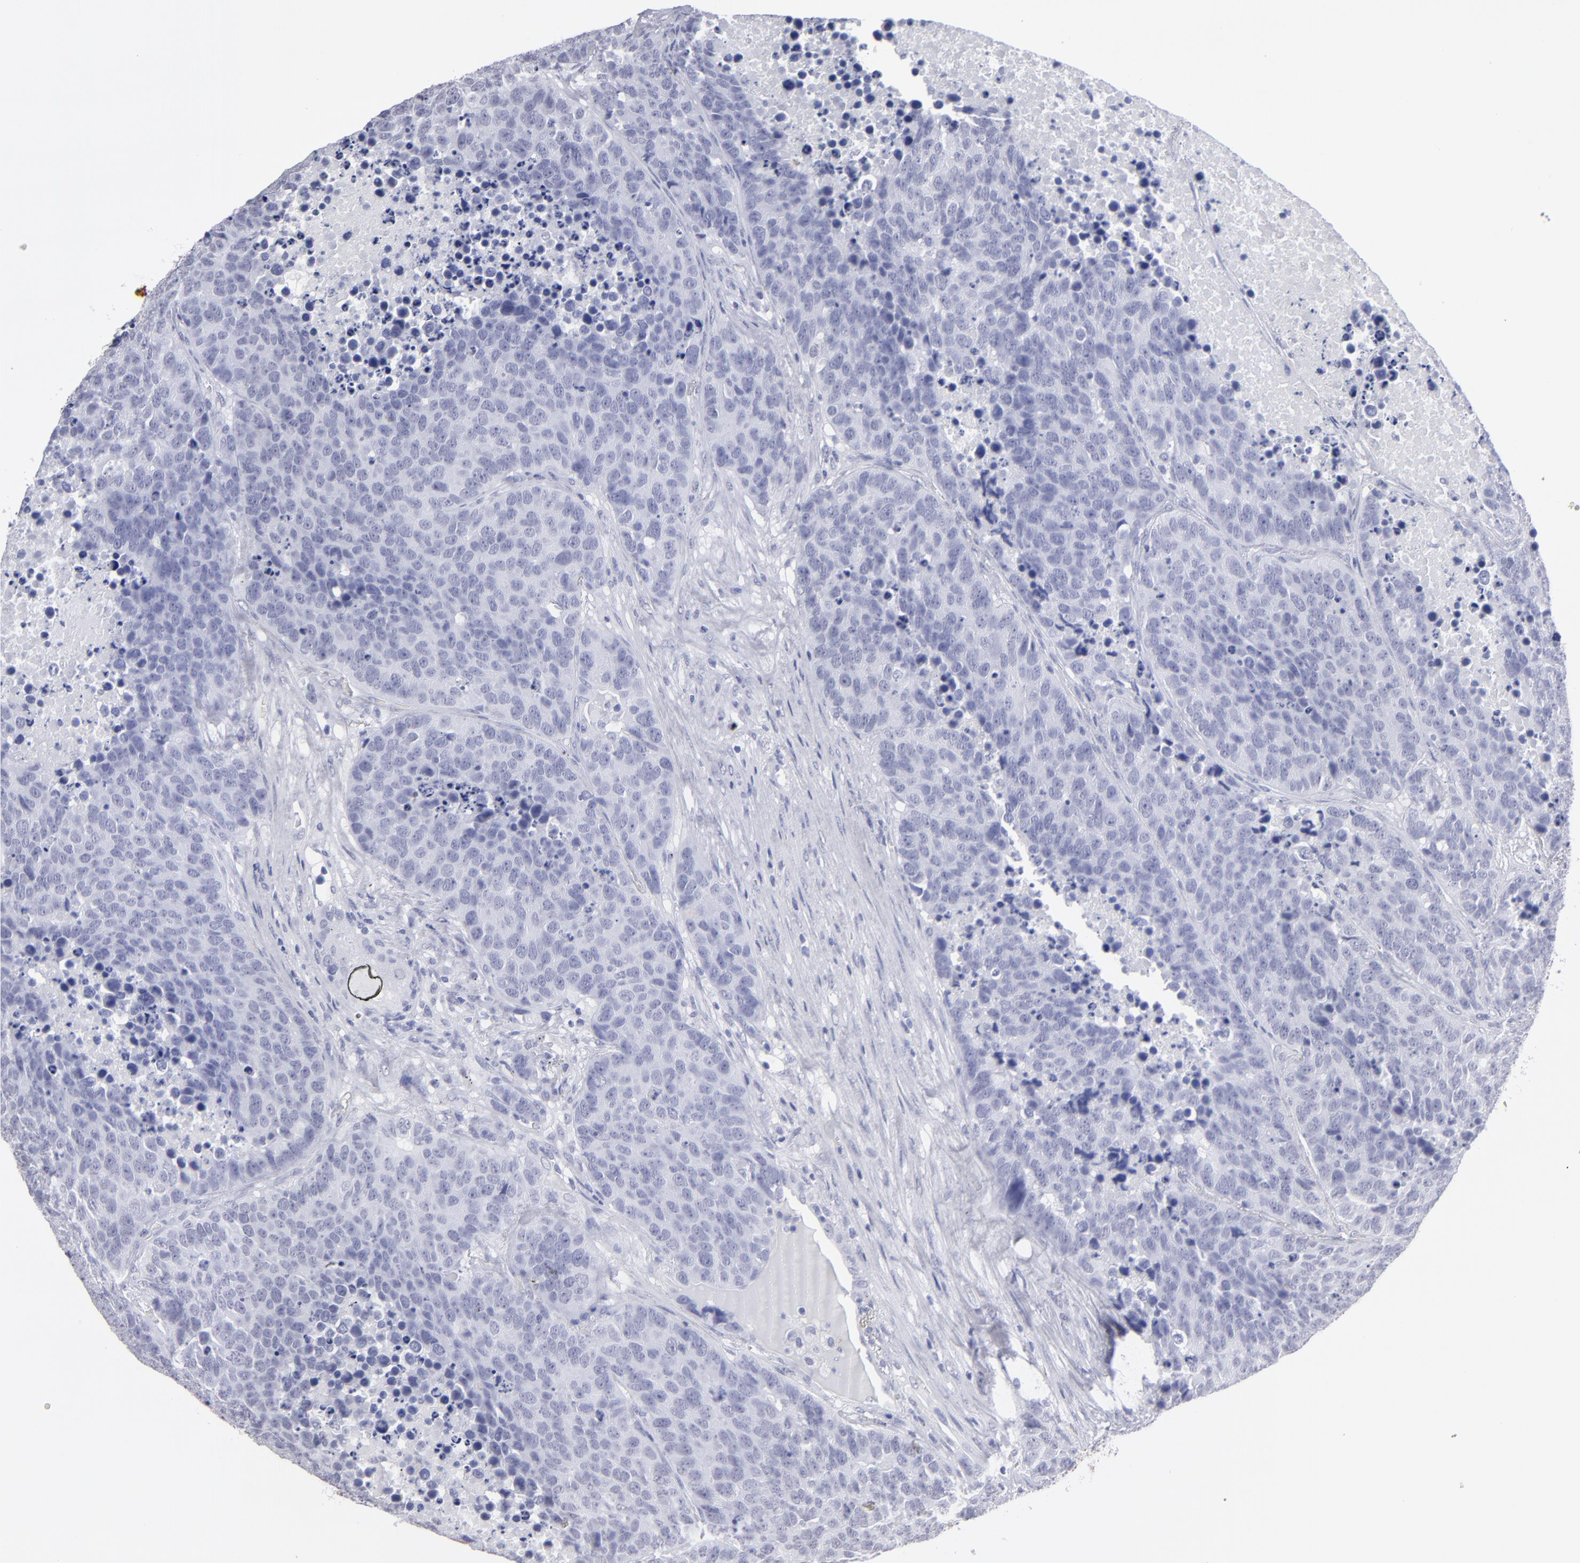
{"staining": {"intensity": "negative", "quantity": "none", "location": "none"}, "tissue": "carcinoid", "cell_type": "Tumor cells", "image_type": "cancer", "snomed": [{"axis": "morphology", "description": "Carcinoid, malignant, NOS"}, {"axis": "topography", "description": "Lung"}], "caption": "High power microscopy micrograph of an immunohistochemistry (IHC) image of carcinoid, revealing no significant staining in tumor cells.", "gene": "ALDOB", "patient": {"sex": "male", "age": 60}}